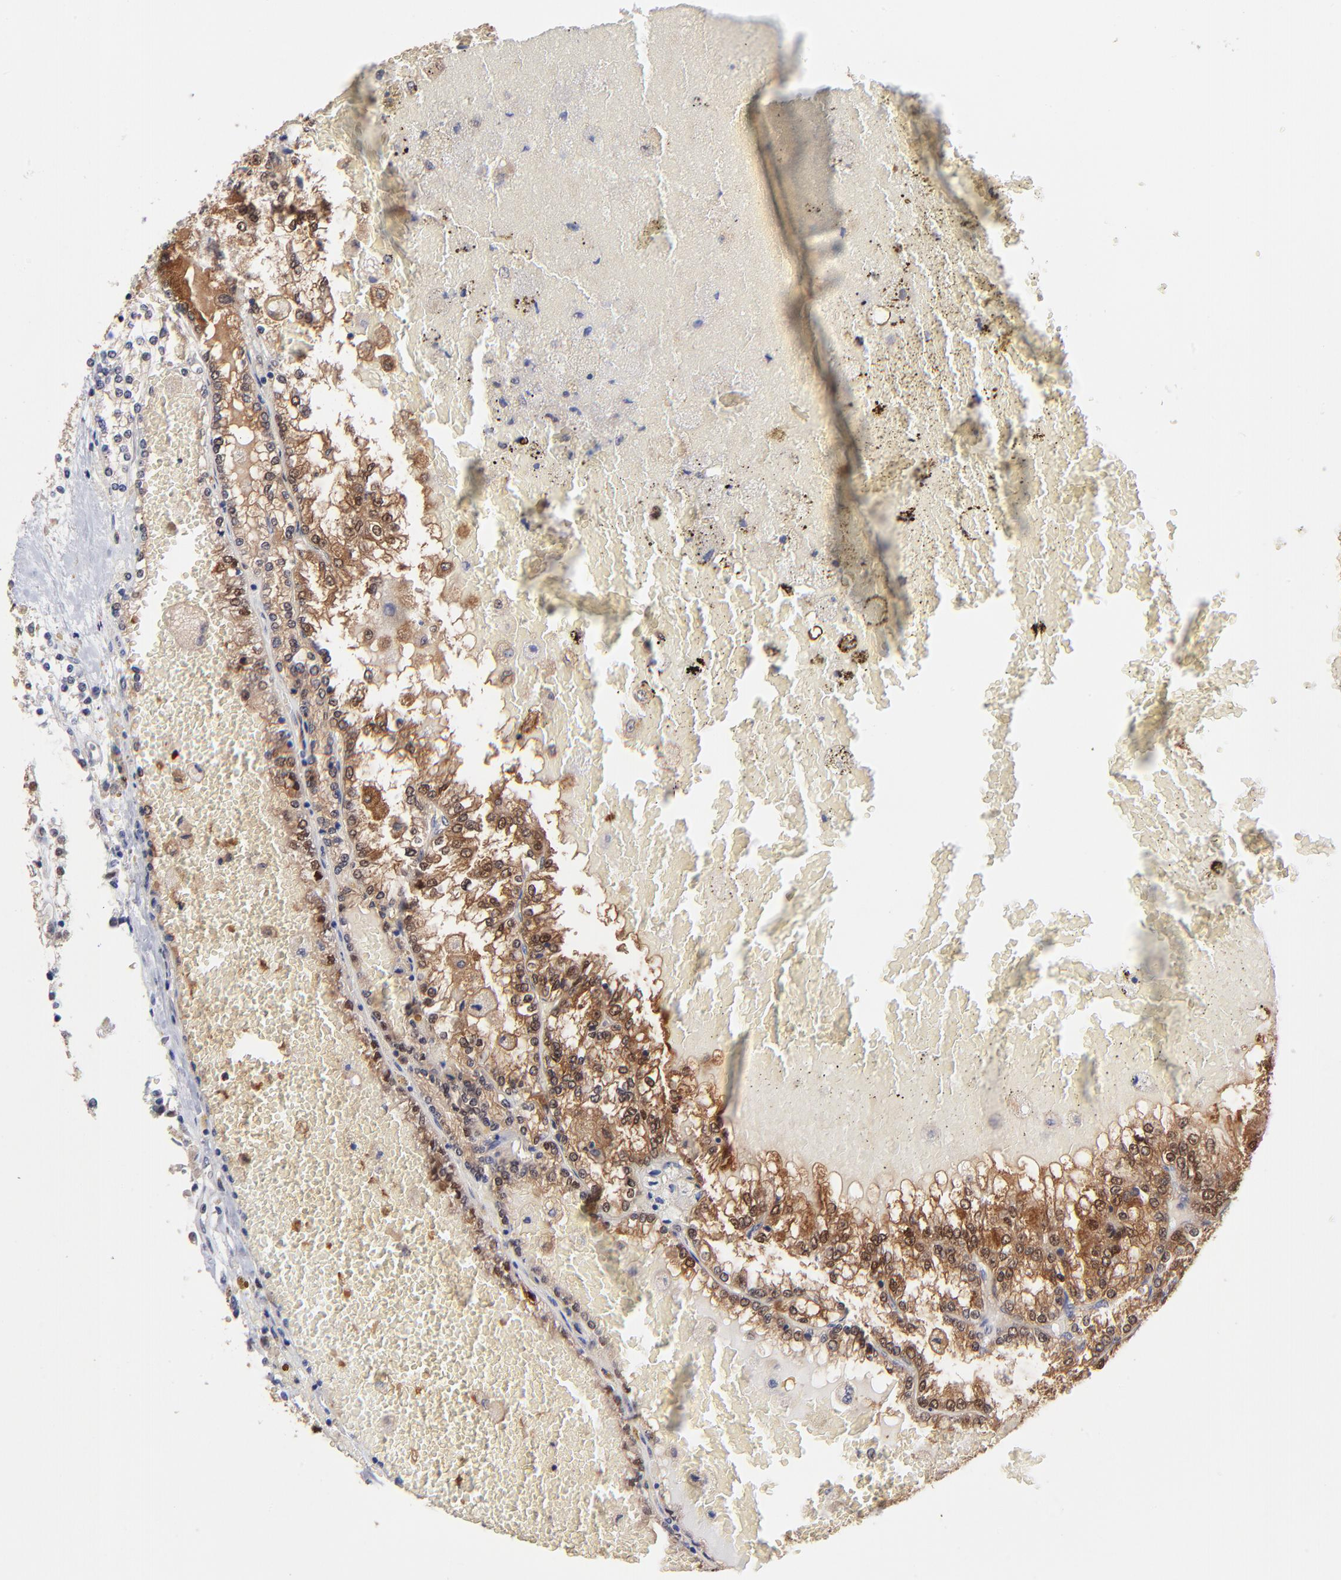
{"staining": {"intensity": "moderate", "quantity": "25%-75%", "location": "cytoplasmic/membranous,nuclear"}, "tissue": "renal cancer", "cell_type": "Tumor cells", "image_type": "cancer", "snomed": [{"axis": "morphology", "description": "Adenocarcinoma, NOS"}, {"axis": "topography", "description": "Kidney"}], "caption": "Immunohistochemical staining of adenocarcinoma (renal) reveals medium levels of moderate cytoplasmic/membranous and nuclear protein staining in approximately 25%-75% of tumor cells.", "gene": "DCTPP1", "patient": {"sex": "female", "age": 56}}